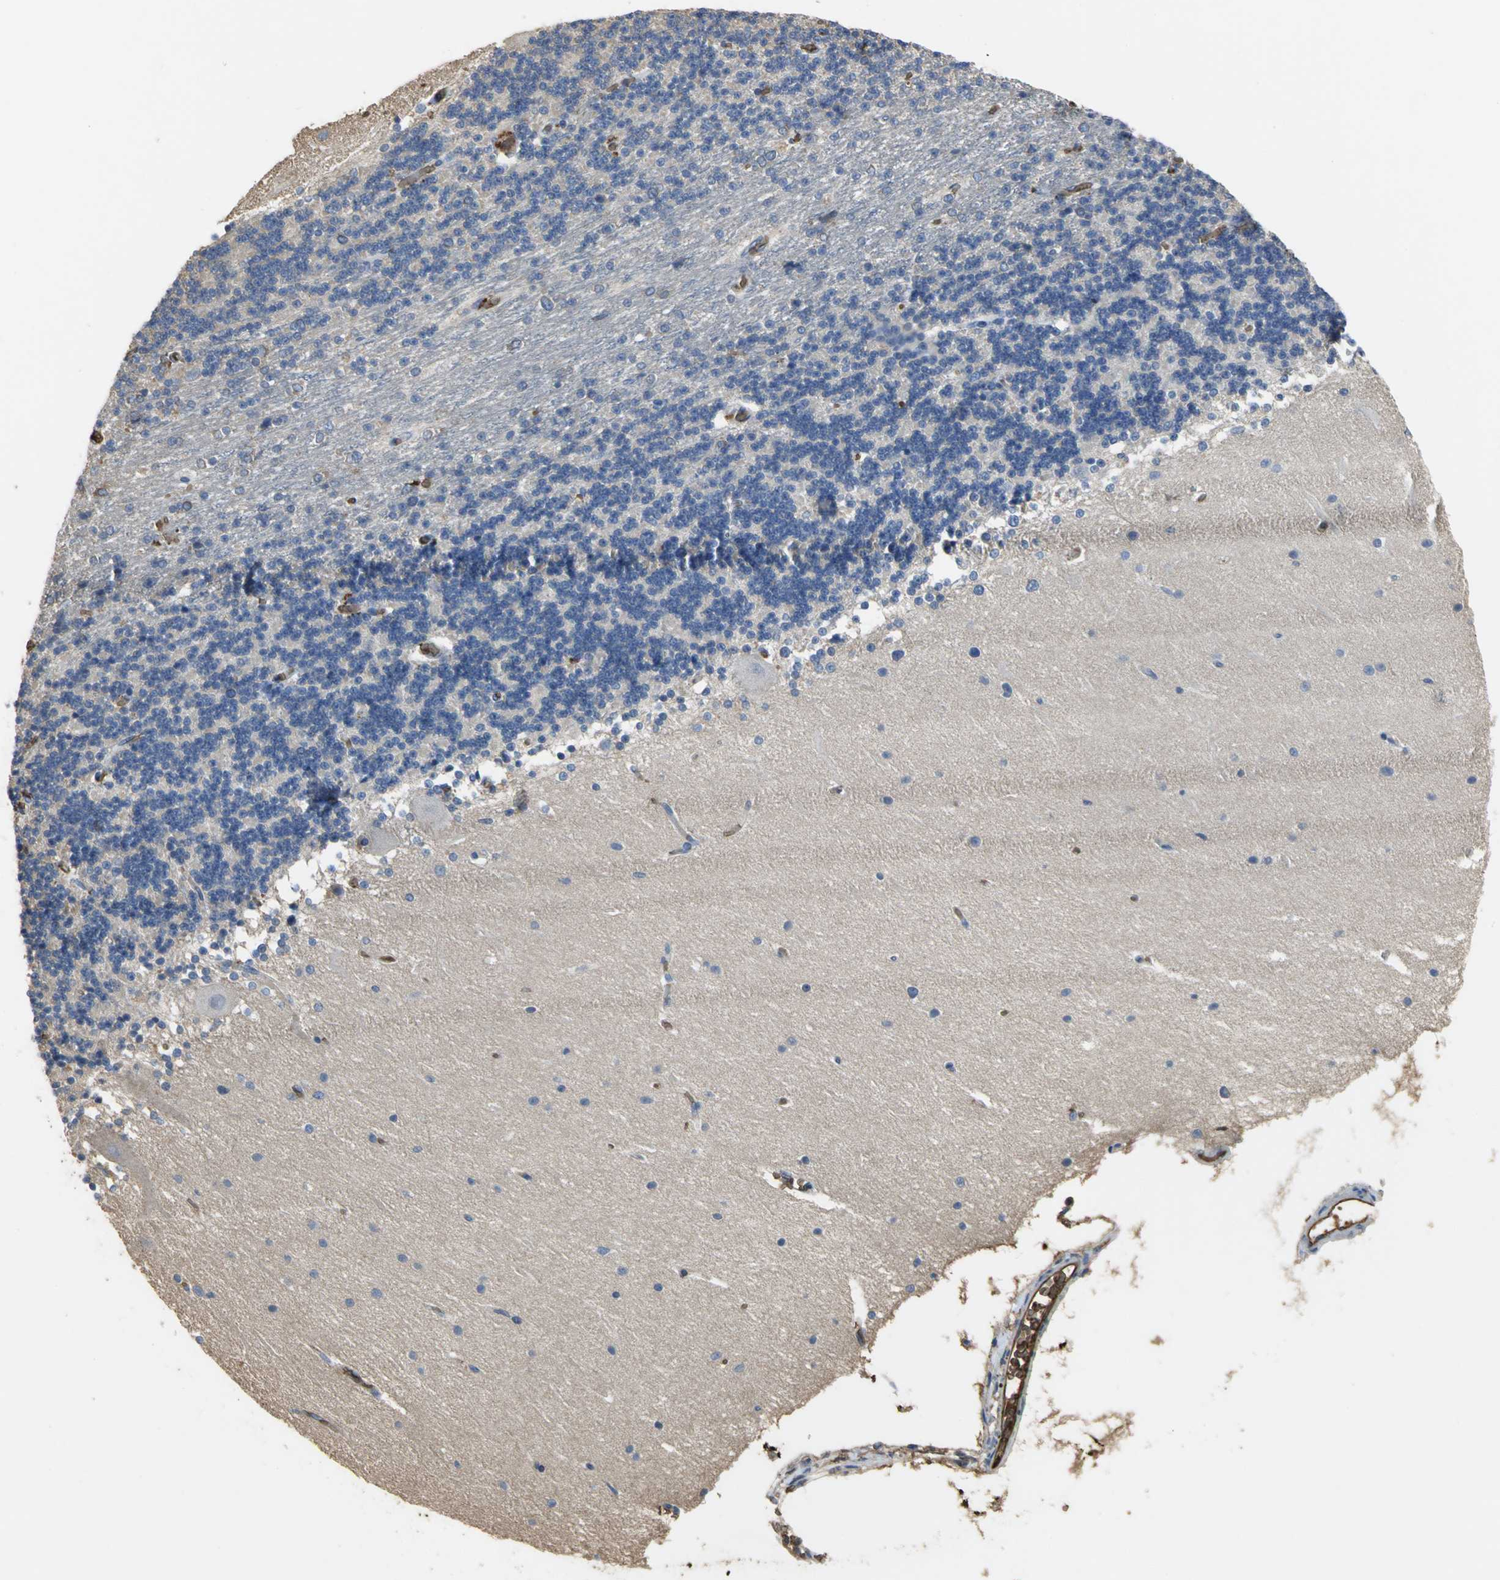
{"staining": {"intensity": "negative", "quantity": "none", "location": "none"}, "tissue": "cerebellum", "cell_type": "Cells in granular layer", "image_type": "normal", "snomed": [{"axis": "morphology", "description": "Normal tissue, NOS"}, {"axis": "topography", "description": "Cerebellum"}], "caption": "IHC image of normal cerebellum: cerebellum stained with DAB (3,3'-diaminobenzidine) shows no significant protein positivity in cells in granular layer. The staining is performed using DAB brown chromogen with nuclei counter-stained in using hematoxylin.", "gene": "TREM1", "patient": {"sex": "female", "age": 54}}